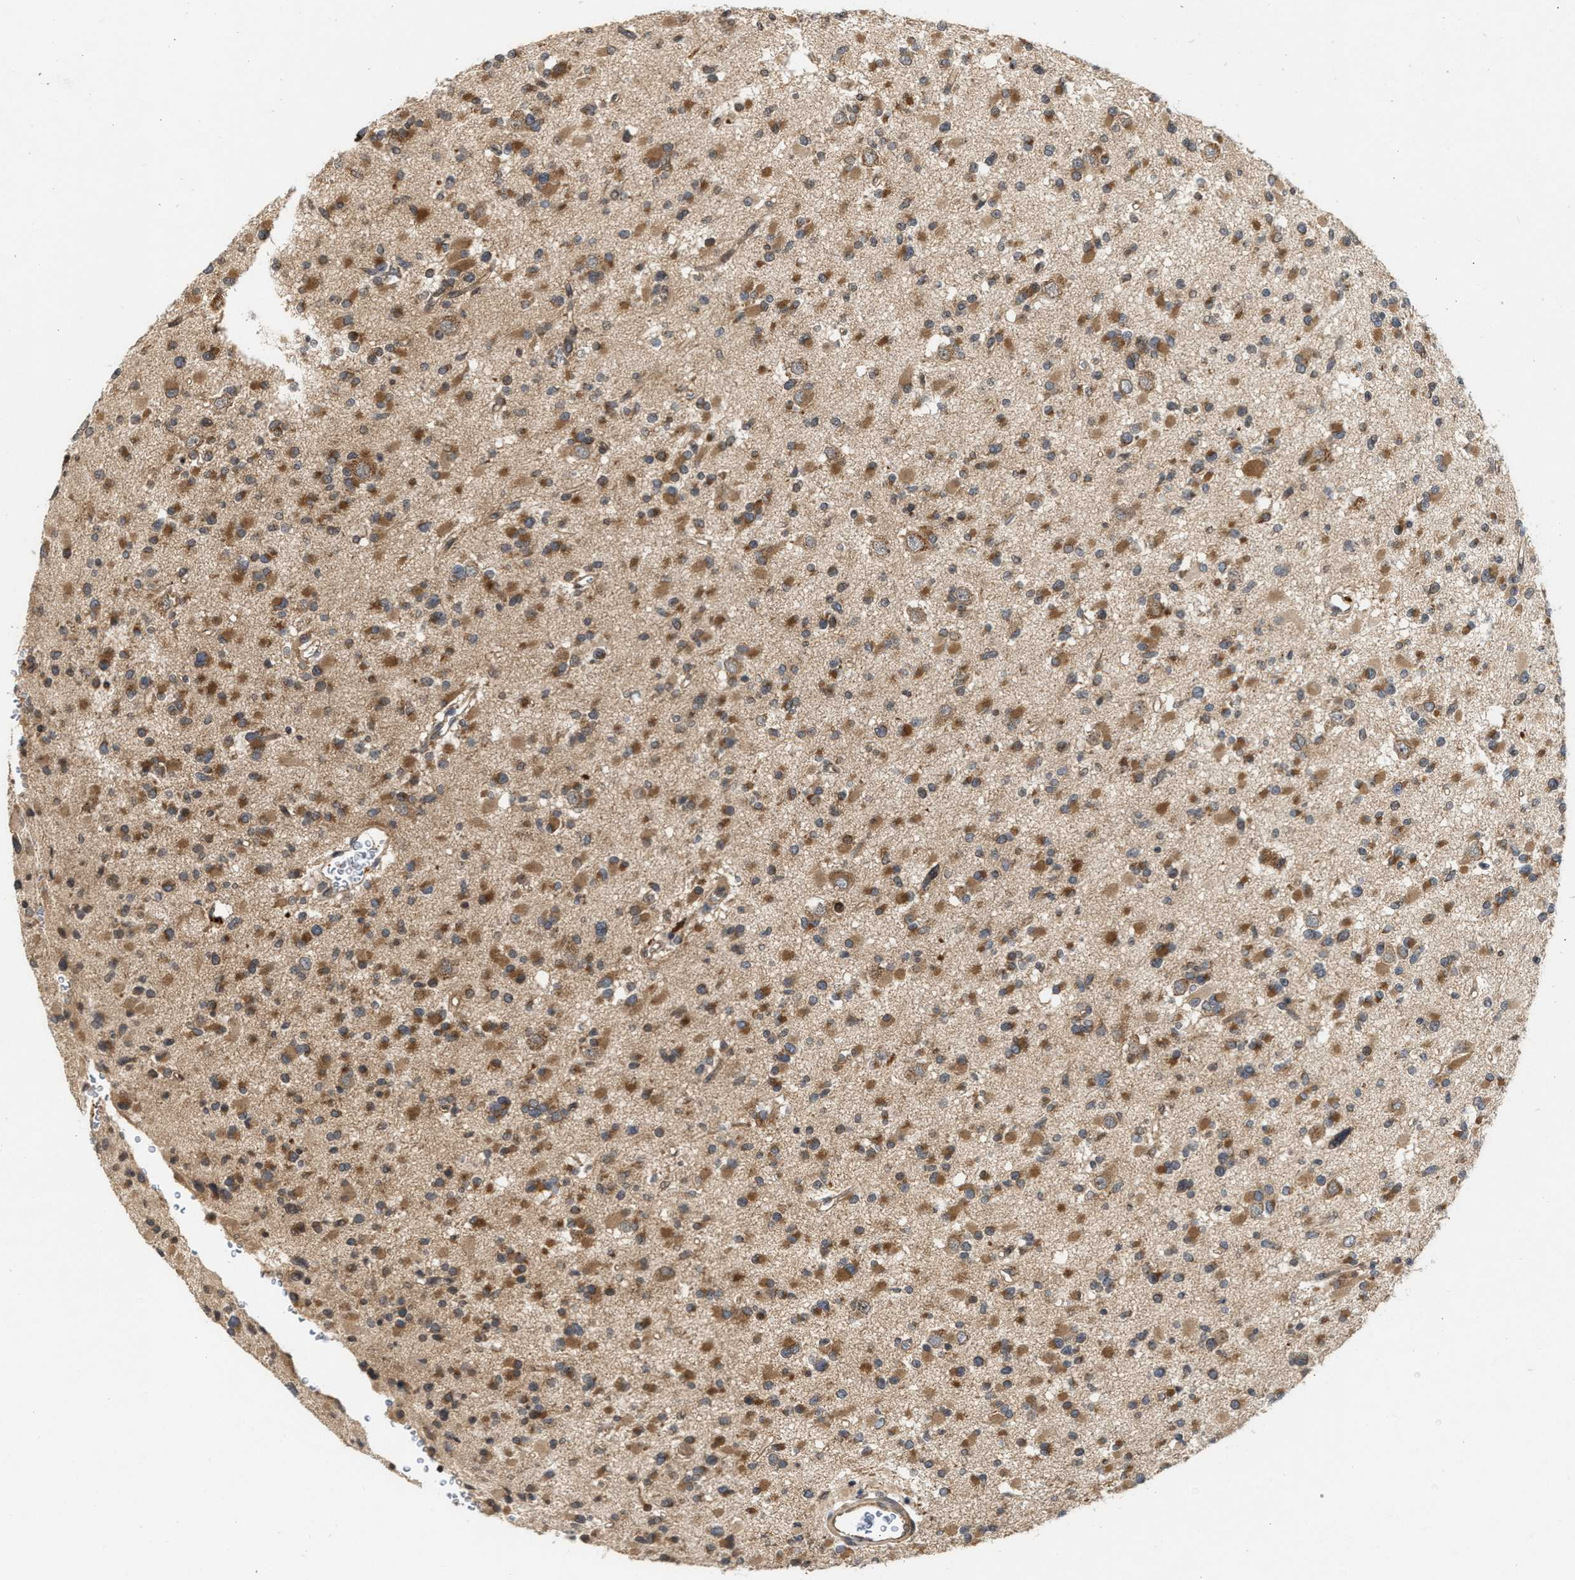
{"staining": {"intensity": "moderate", "quantity": ">75%", "location": "cytoplasmic/membranous"}, "tissue": "glioma", "cell_type": "Tumor cells", "image_type": "cancer", "snomed": [{"axis": "morphology", "description": "Glioma, malignant, Low grade"}, {"axis": "topography", "description": "Brain"}], "caption": "This is a histology image of IHC staining of malignant glioma (low-grade), which shows moderate expression in the cytoplasmic/membranous of tumor cells.", "gene": "SAR1A", "patient": {"sex": "female", "age": 22}}